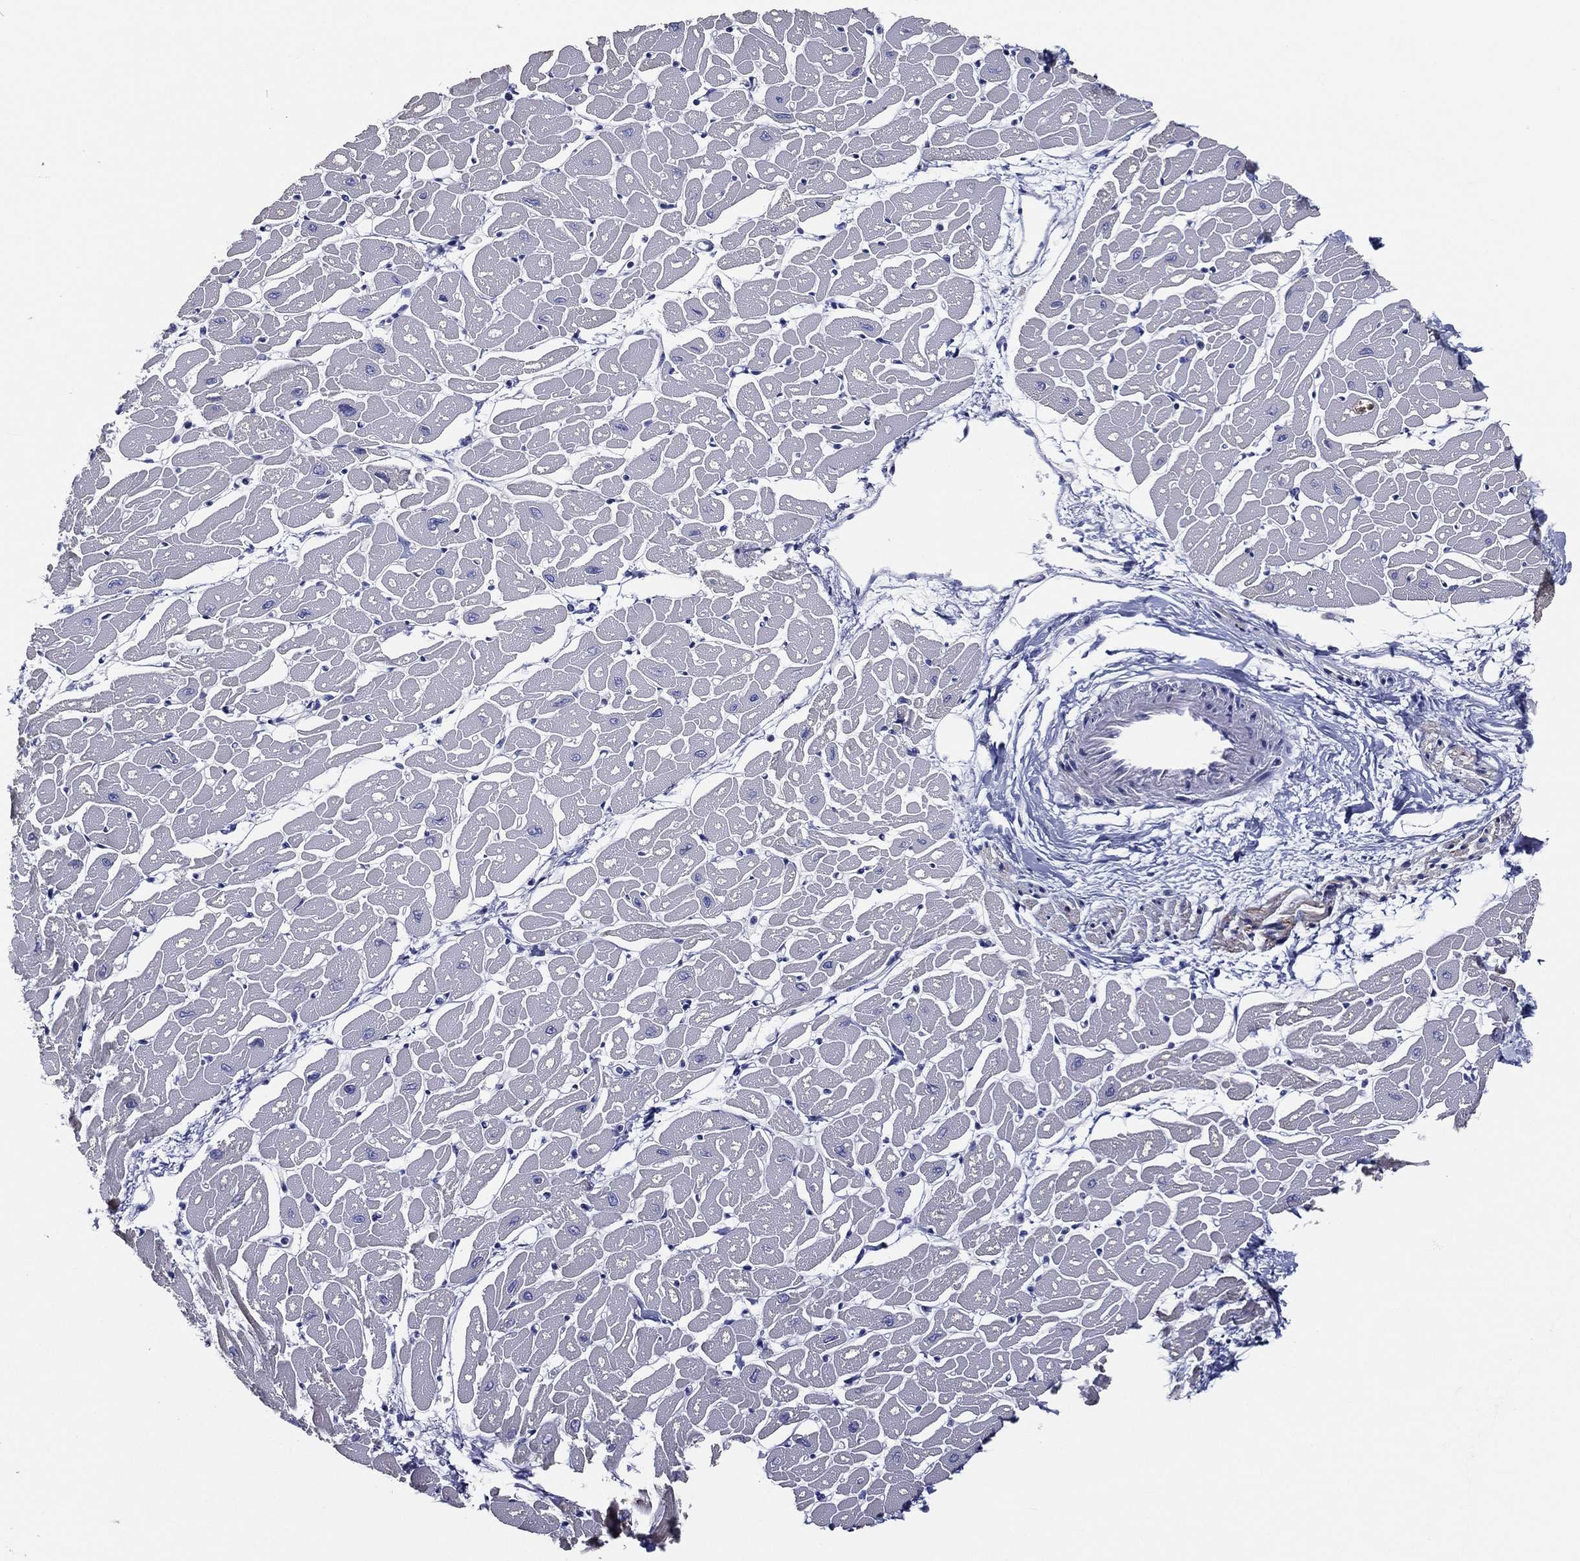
{"staining": {"intensity": "negative", "quantity": "none", "location": "none"}, "tissue": "heart muscle", "cell_type": "Cardiomyocytes", "image_type": "normal", "snomed": [{"axis": "morphology", "description": "Normal tissue, NOS"}, {"axis": "topography", "description": "Heart"}], "caption": "Immunohistochemical staining of unremarkable human heart muscle reveals no significant staining in cardiomyocytes. Brightfield microscopy of IHC stained with DAB (brown) and hematoxylin (blue), captured at high magnification.", "gene": "SLC13A4", "patient": {"sex": "male", "age": 57}}